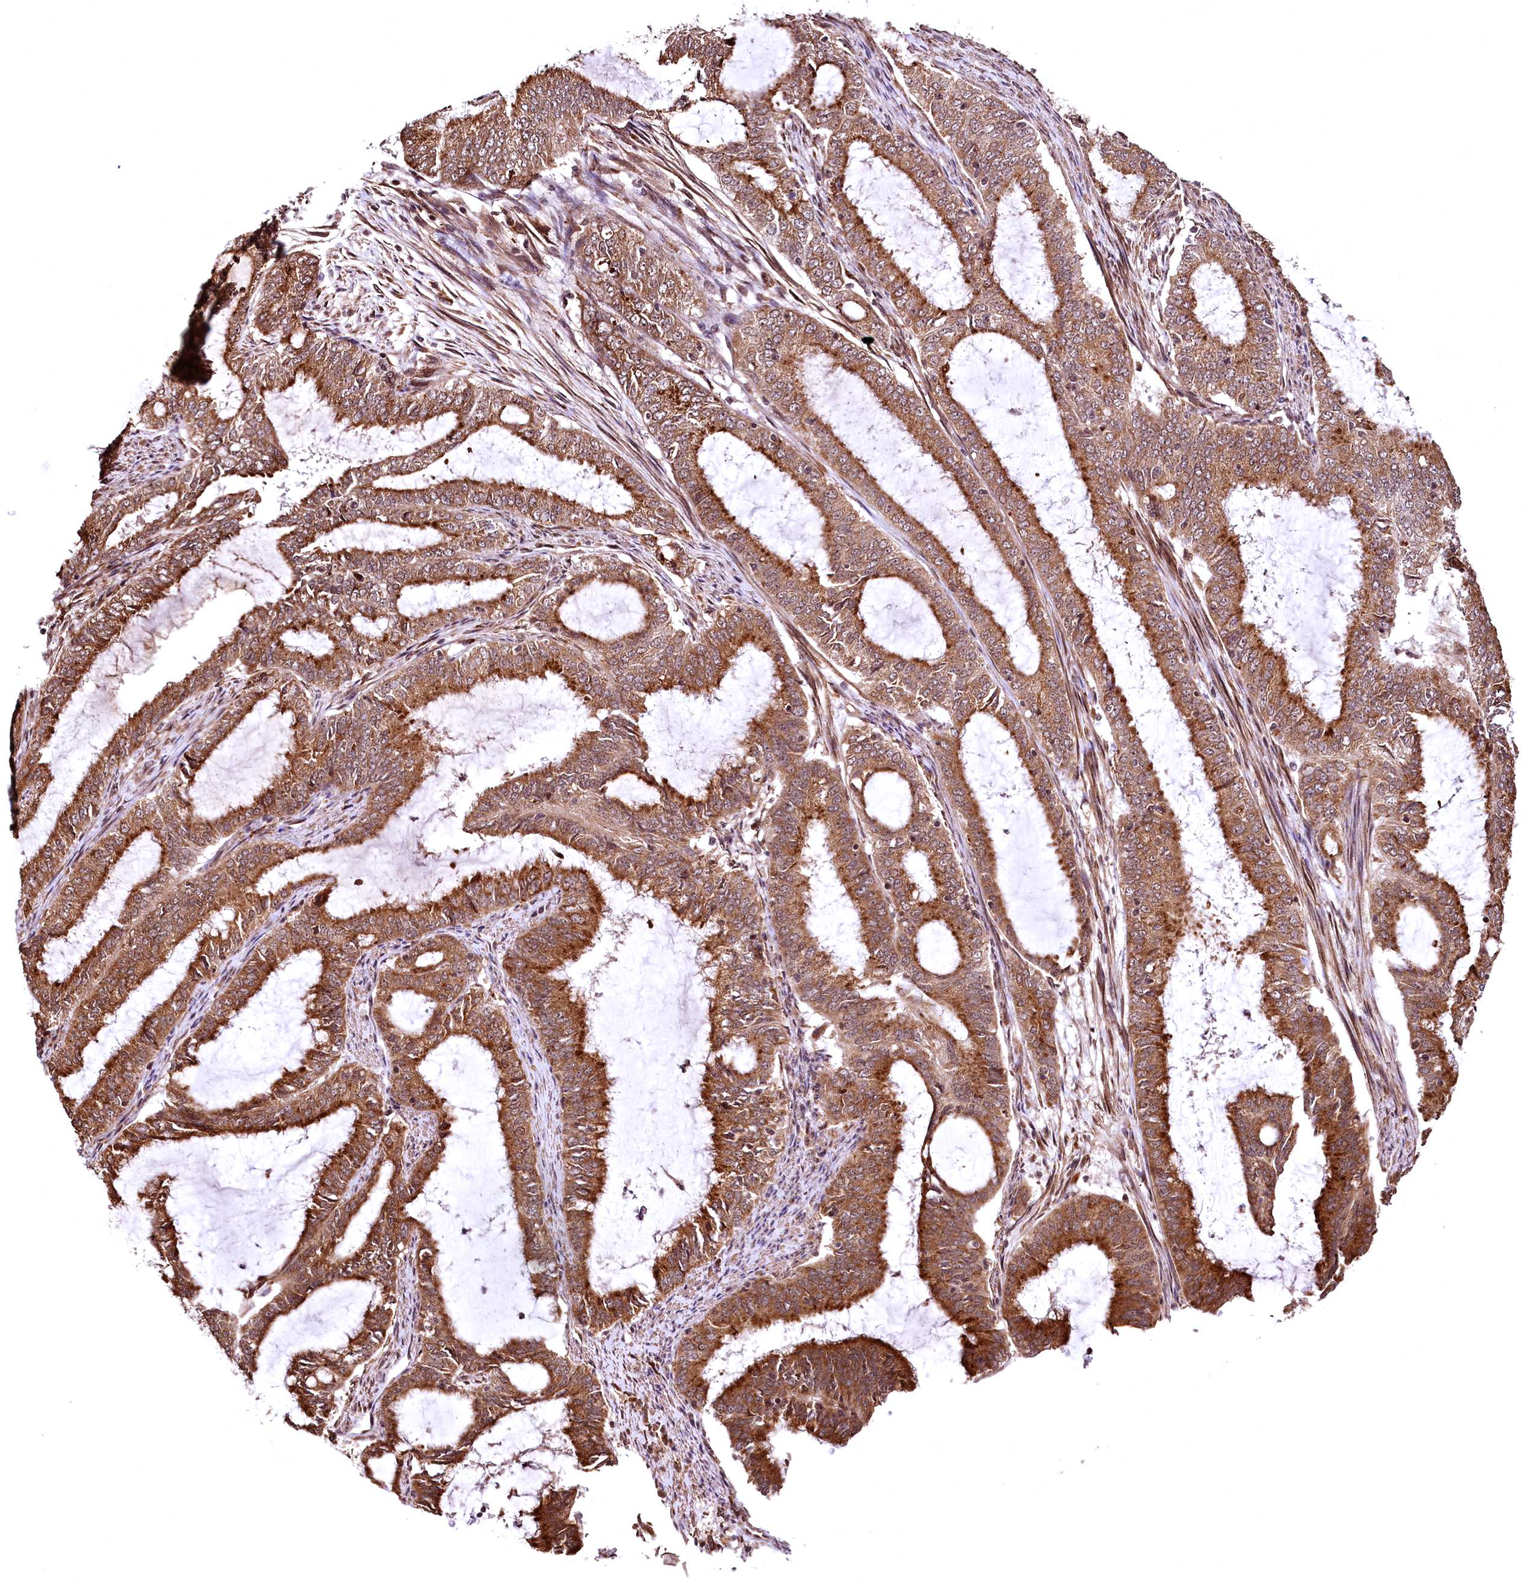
{"staining": {"intensity": "strong", "quantity": ">75%", "location": "cytoplasmic/membranous"}, "tissue": "endometrial cancer", "cell_type": "Tumor cells", "image_type": "cancer", "snomed": [{"axis": "morphology", "description": "Adenocarcinoma, NOS"}, {"axis": "topography", "description": "Endometrium"}], "caption": "Adenocarcinoma (endometrial) stained for a protein (brown) shows strong cytoplasmic/membranous positive staining in about >75% of tumor cells.", "gene": "PDS5B", "patient": {"sex": "female", "age": 51}}